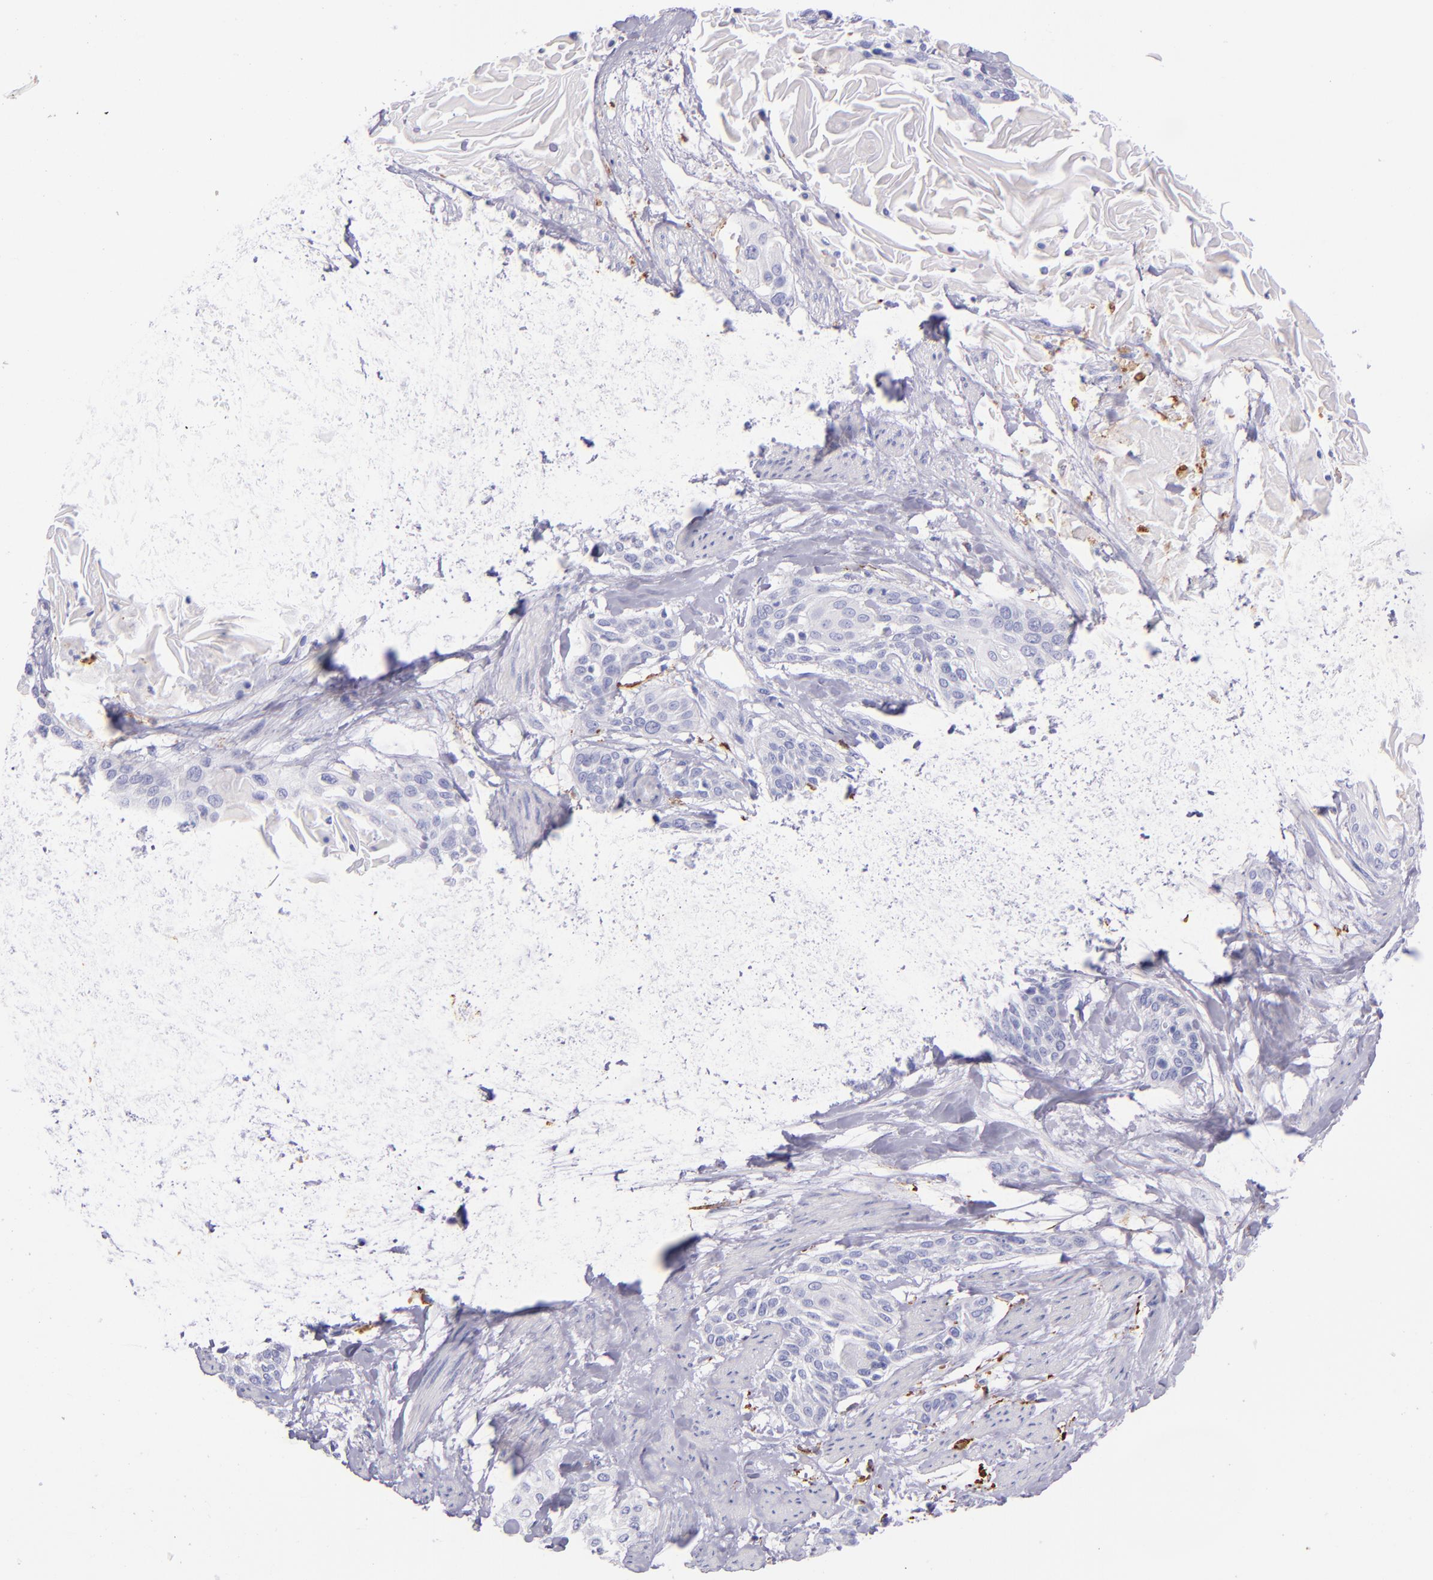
{"staining": {"intensity": "negative", "quantity": "none", "location": "none"}, "tissue": "cervical cancer", "cell_type": "Tumor cells", "image_type": "cancer", "snomed": [{"axis": "morphology", "description": "Squamous cell carcinoma, NOS"}, {"axis": "topography", "description": "Cervix"}], "caption": "The micrograph displays no staining of tumor cells in cervical cancer. The staining is performed using DAB brown chromogen with nuclei counter-stained in using hematoxylin.", "gene": "CD163", "patient": {"sex": "female", "age": 57}}